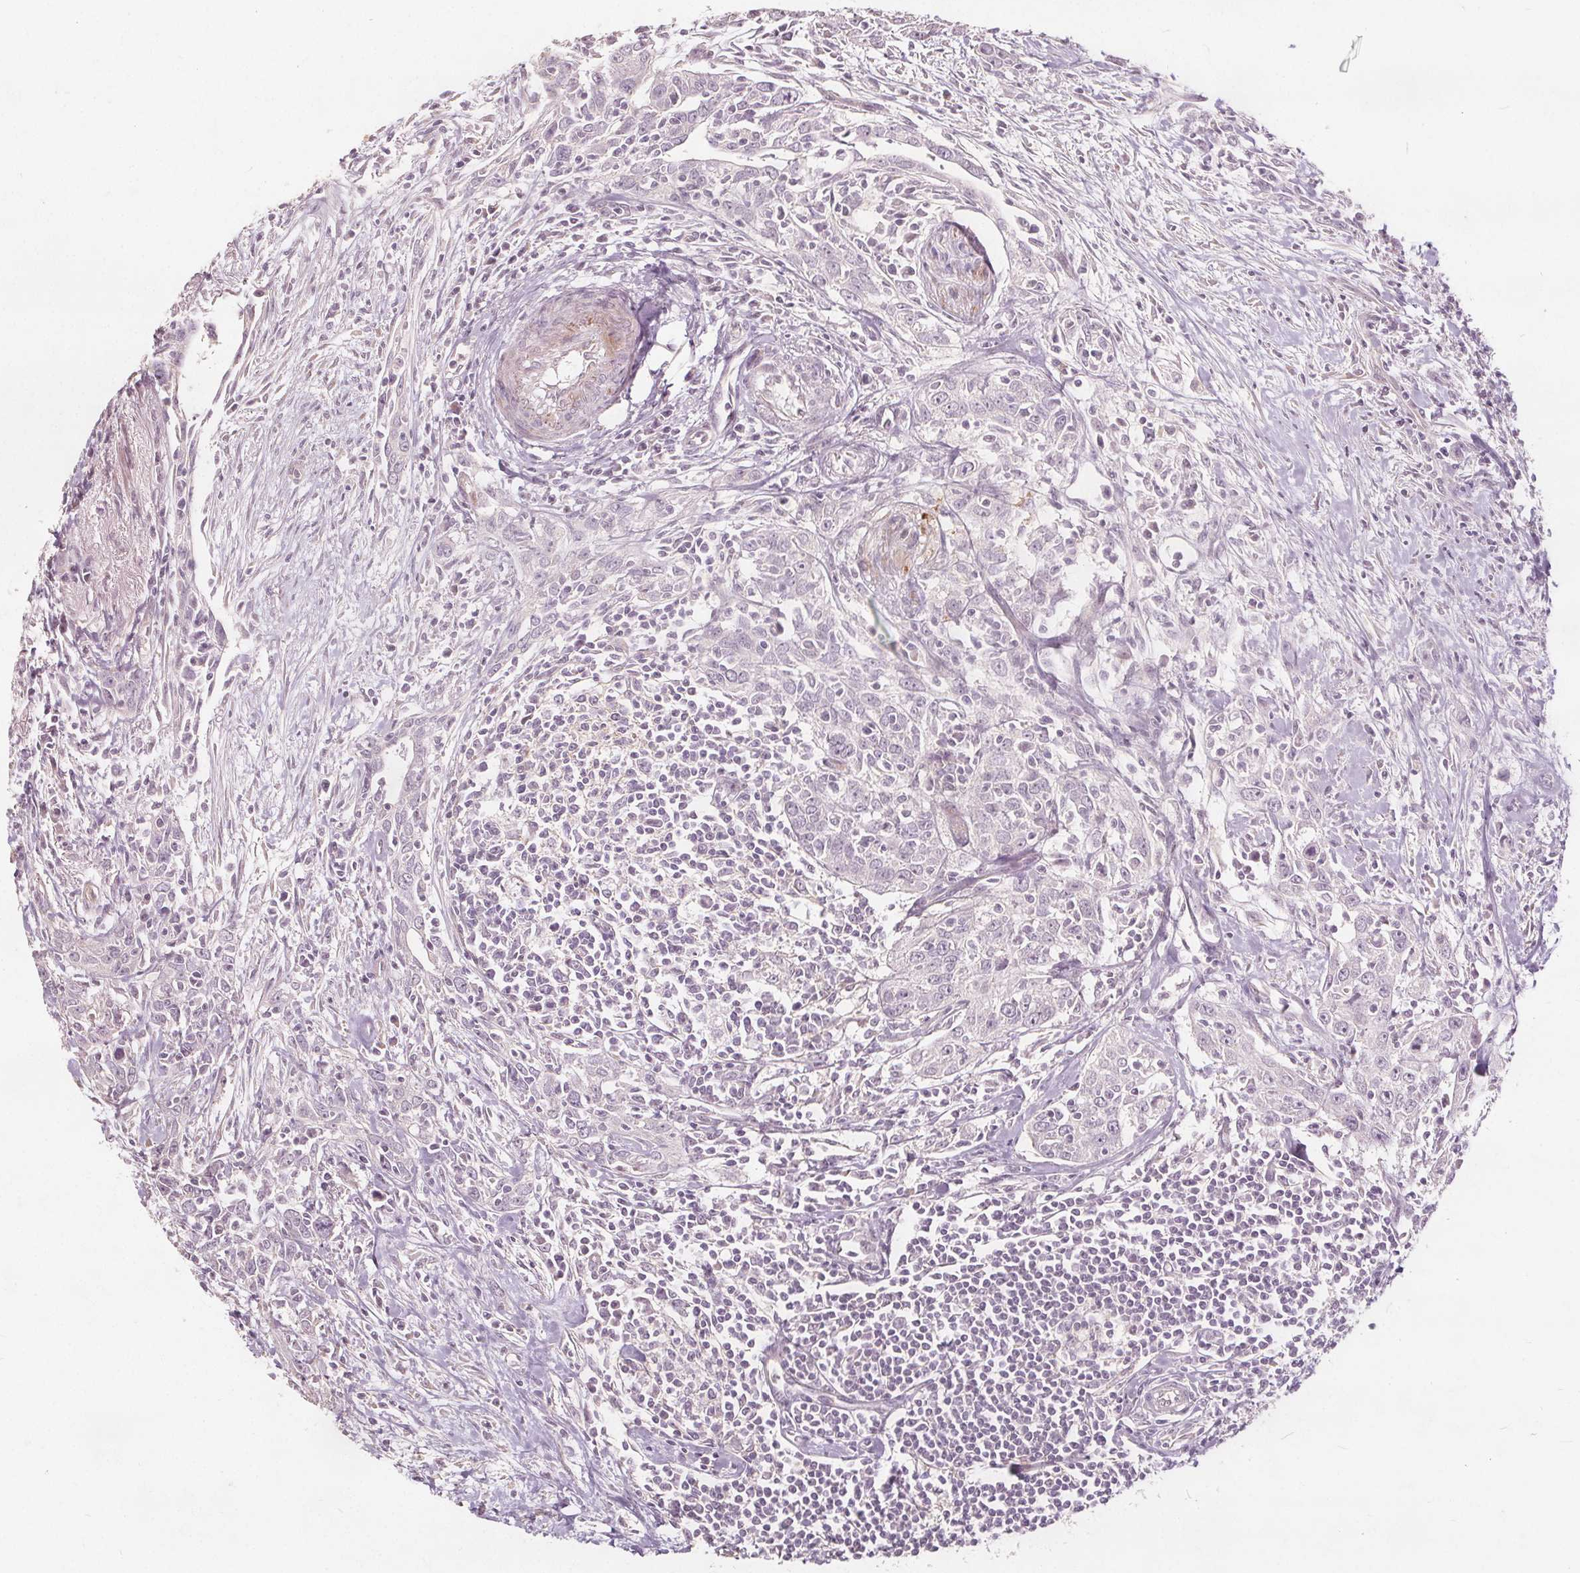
{"staining": {"intensity": "negative", "quantity": "none", "location": "none"}, "tissue": "urothelial cancer", "cell_type": "Tumor cells", "image_type": "cancer", "snomed": [{"axis": "morphology", "description": "Urothelial carcinoma, High grade"}, {"axis": "topography", "description": "Urinary bladder"}], "caption": "An image of human urothelial carcinoma (high-grade) is negative for staining in tumor cells.", "gene": "PTPRT", "patient": {"sex": "male", "age": 83}}